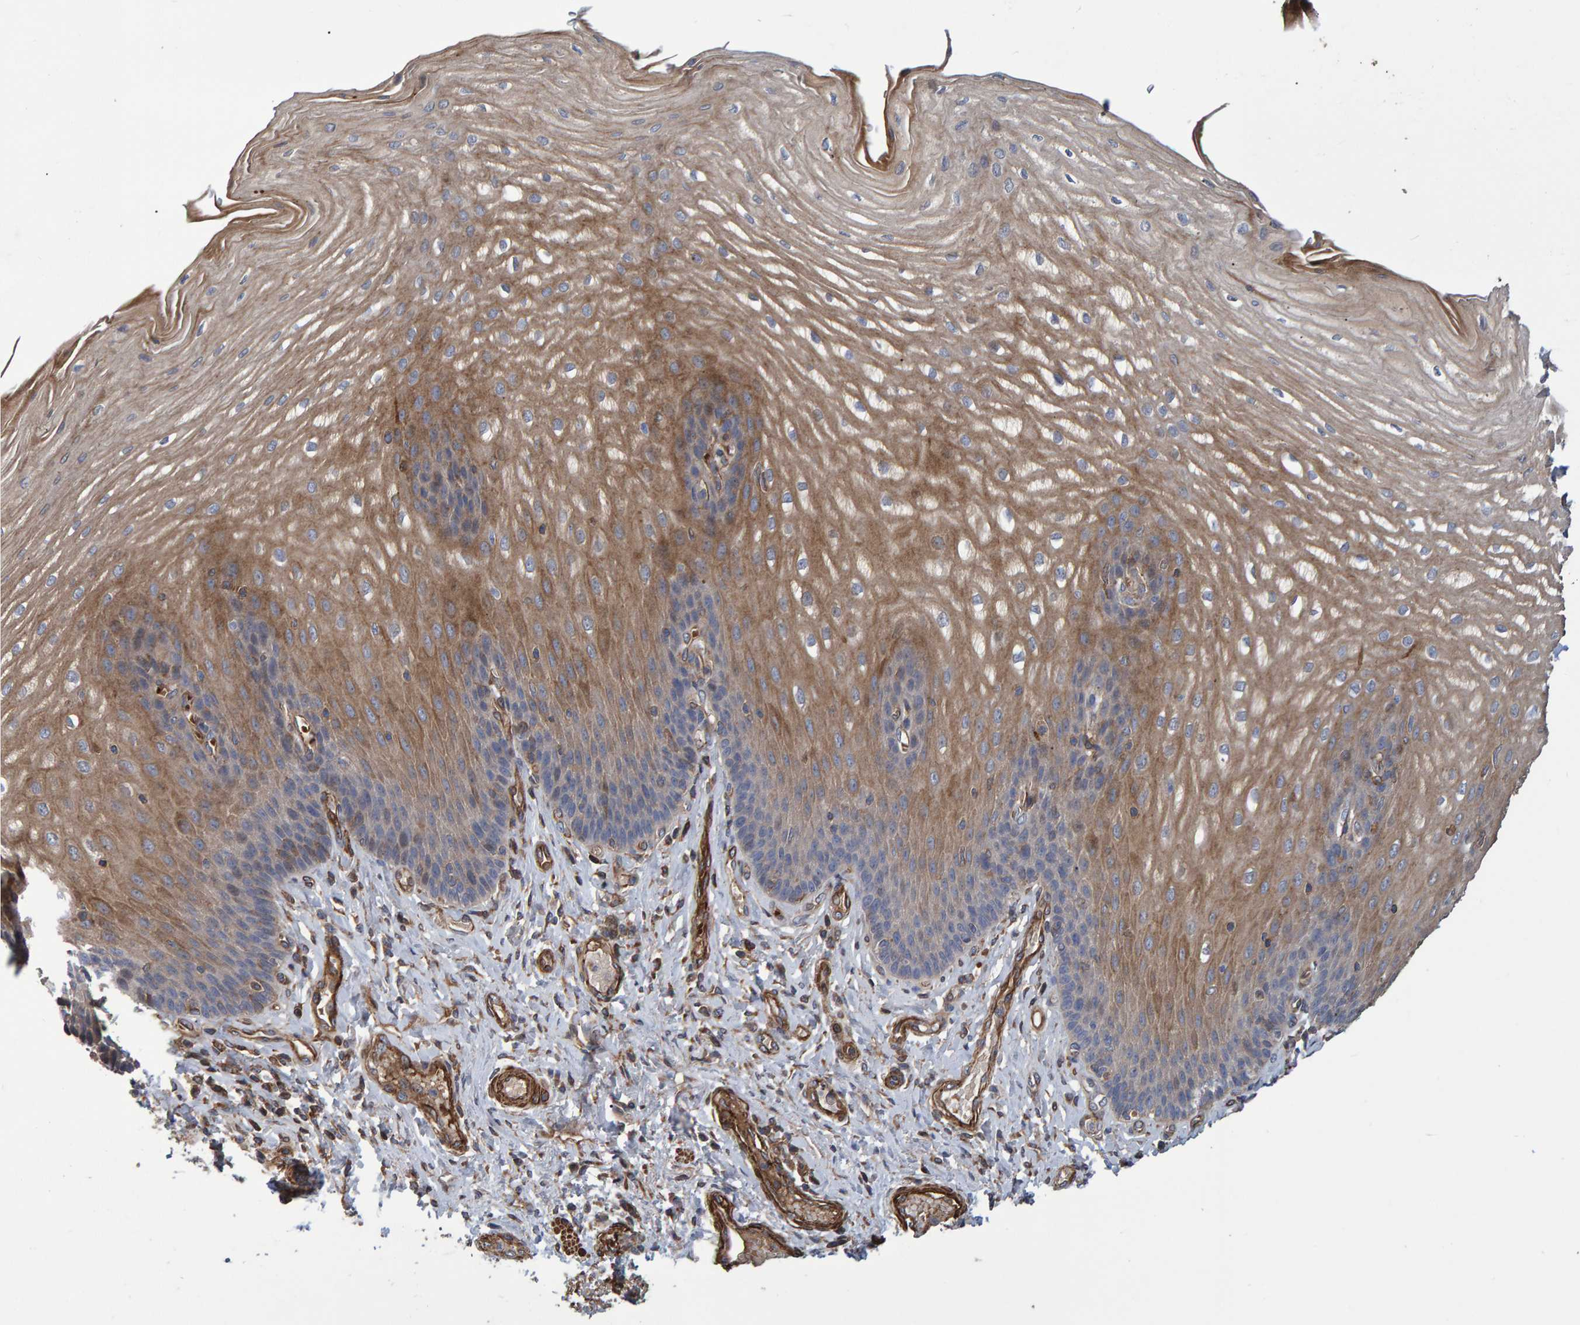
{"staining": {"intensity": "moderate", "quantity": ">75%", "location": "cytoplasmic/membranous"}, "tissue": "esophagus", "cell_type": "Squamous epithelial cells", "image_type": "normal", "snomed": [{"axis": "morphology", "description": "Normal tissue, NOS"}, {"axis": "topography", "description": "Esophagus"}], "caption": "Brown immunohistochemical staining in benign esophagus reveals moderate cytoplasmic/membranous expression in approximately >75% of squamous epithelial cells.", "gene": "SLIT2", "patient": {"sex": "male", "age": 54}}